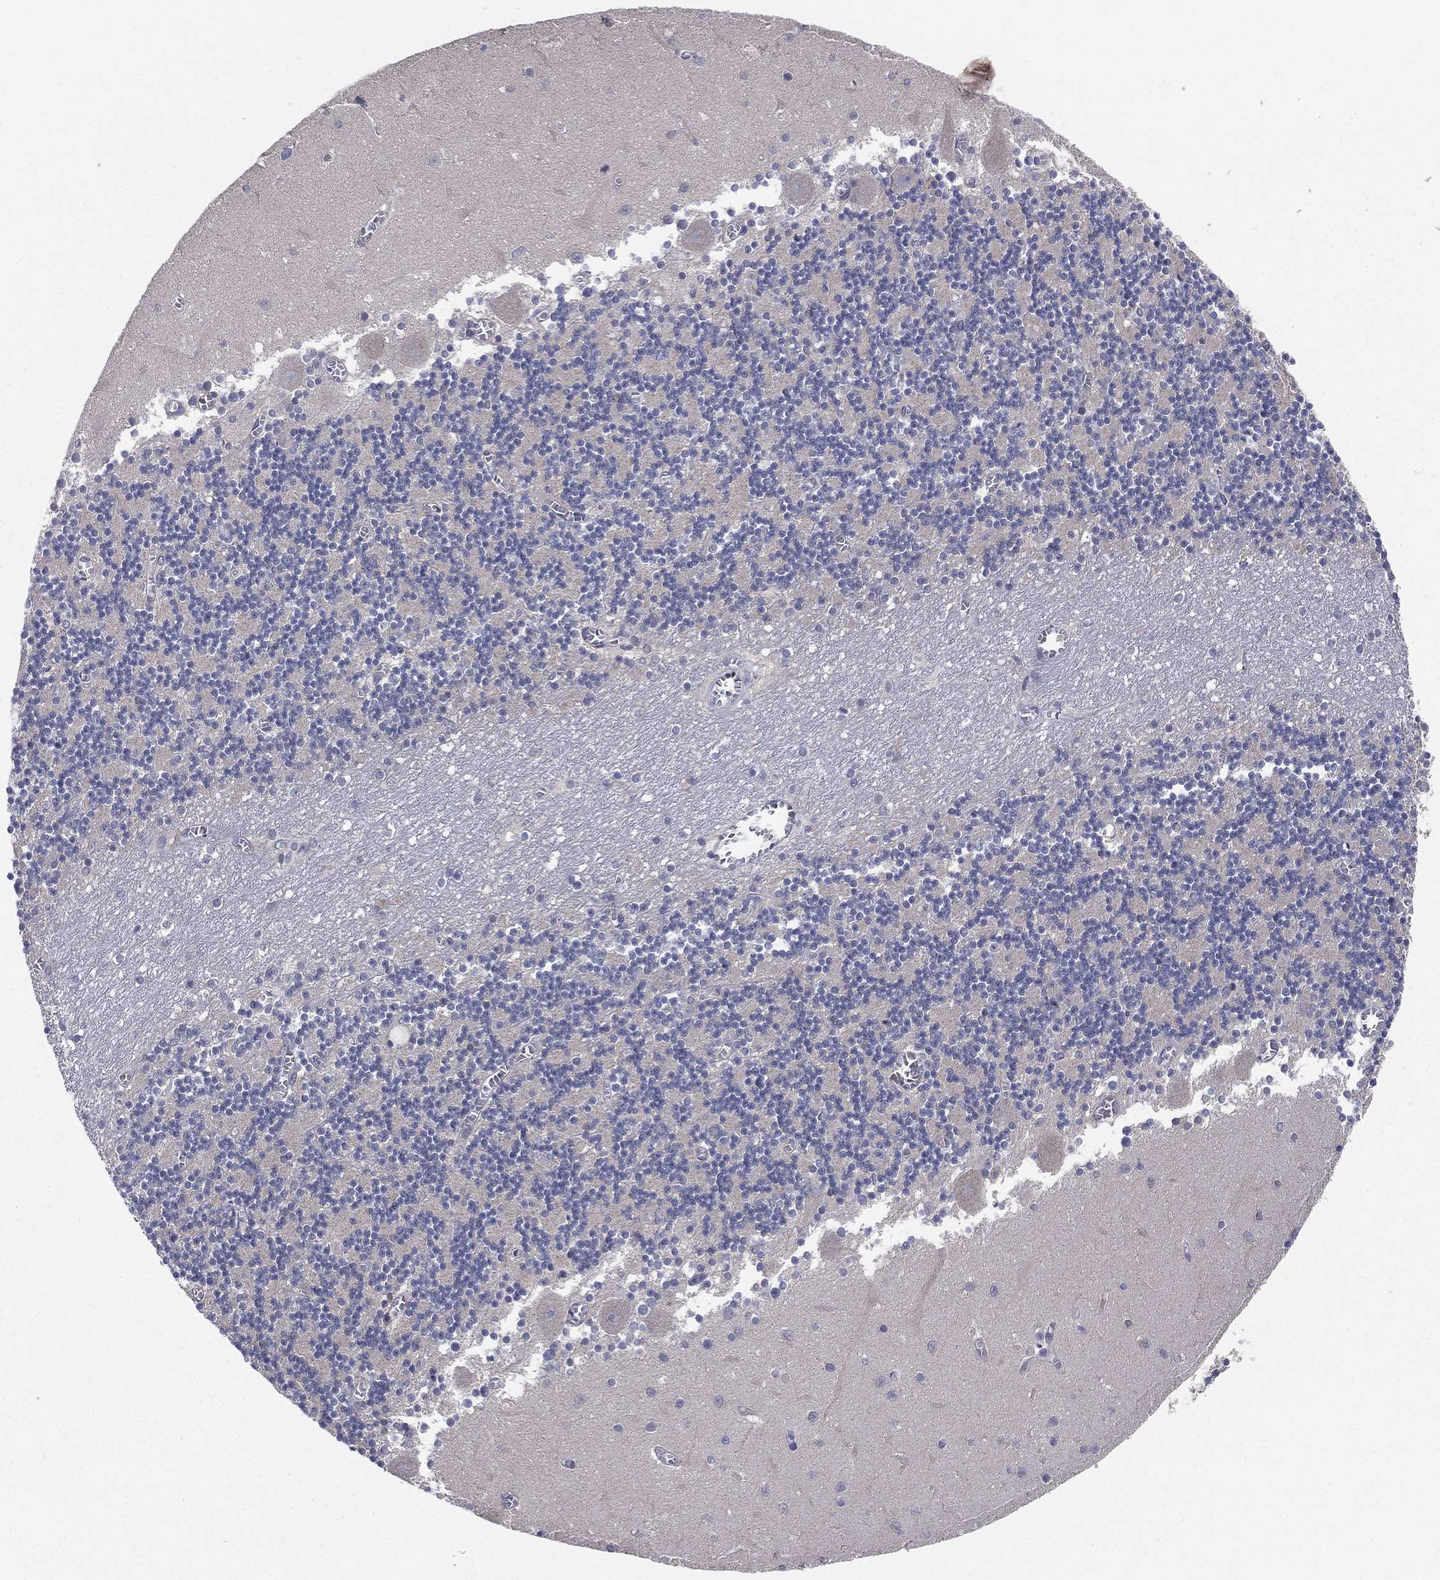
{"staining": {"intensity": "negative", "quantity": "none", "location": "none"}, "tissue": "cerebellum", "cell_type": "Cells in granular layer", "image_type": "normal", "snomed": [{"axis": "morphology", "description": "Normal tissue, NOS"}, {"axis": "topography", "description": "Cerebellum"}], "caption": "Immunohistochemical staining of benign human cerebellum reveals no significant expression in cells in granular layer.", "gene": "POMZP3", "patient": {"sex": "female", "age": 28}}